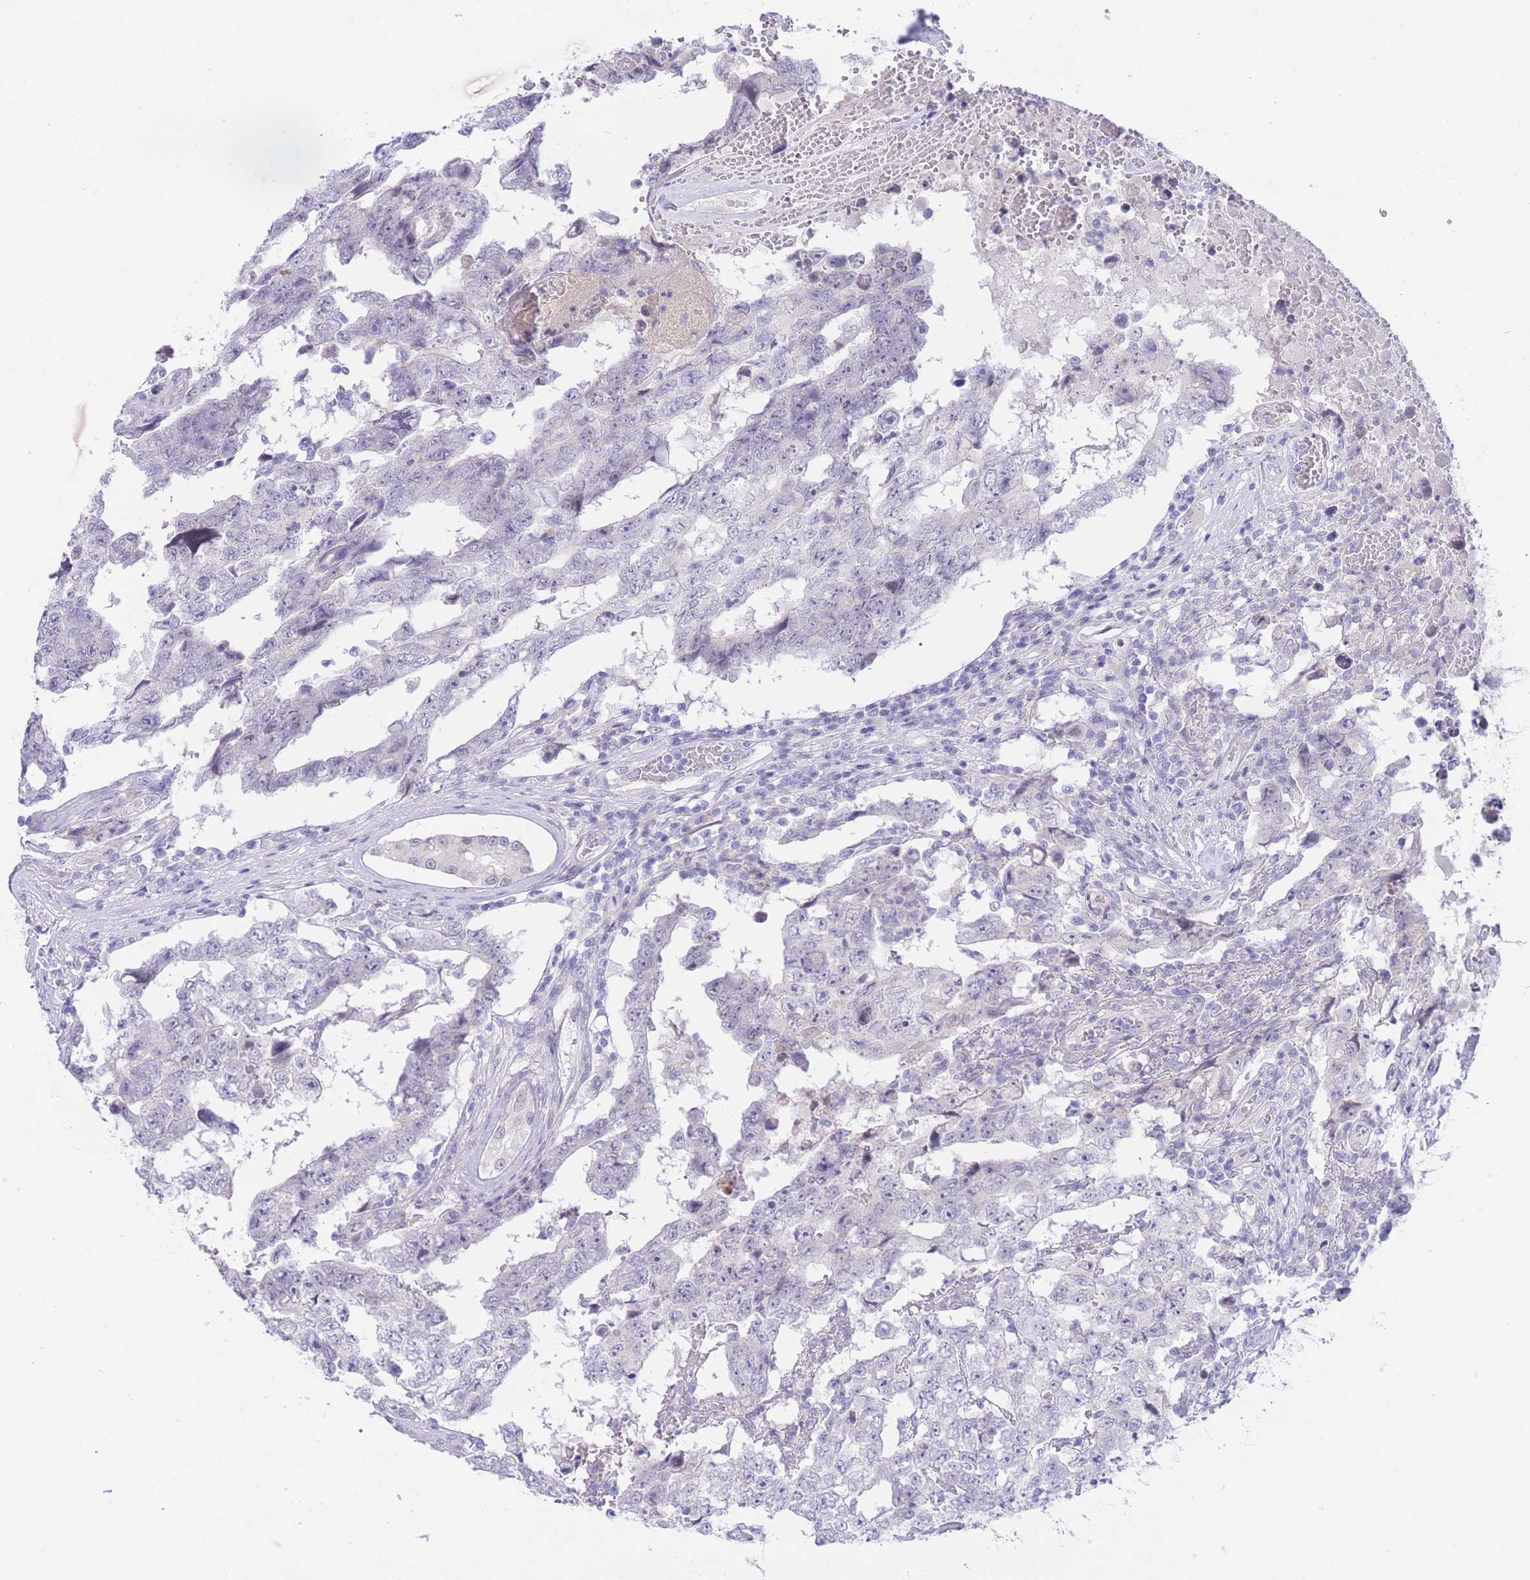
{"staining": {"intensity": "negative", "quantity": "none", "location": "none"}, "tissue": "testis cancer", "cell_type": "Tumor cells", "image_type": "cancer", "snomed": [{"axis": "morphology", "description": "Carcinoma, Embryonal, NOS"}, {"axis": "topography", "description": "Testis"}], "caption": "Testis cancer (embryonal carcinoma) stained for a protein using immunohistochemistry reveals no staining tumor cells.", "gene": "RPL39L", "patient": {"sex": "male", "age": 25}}